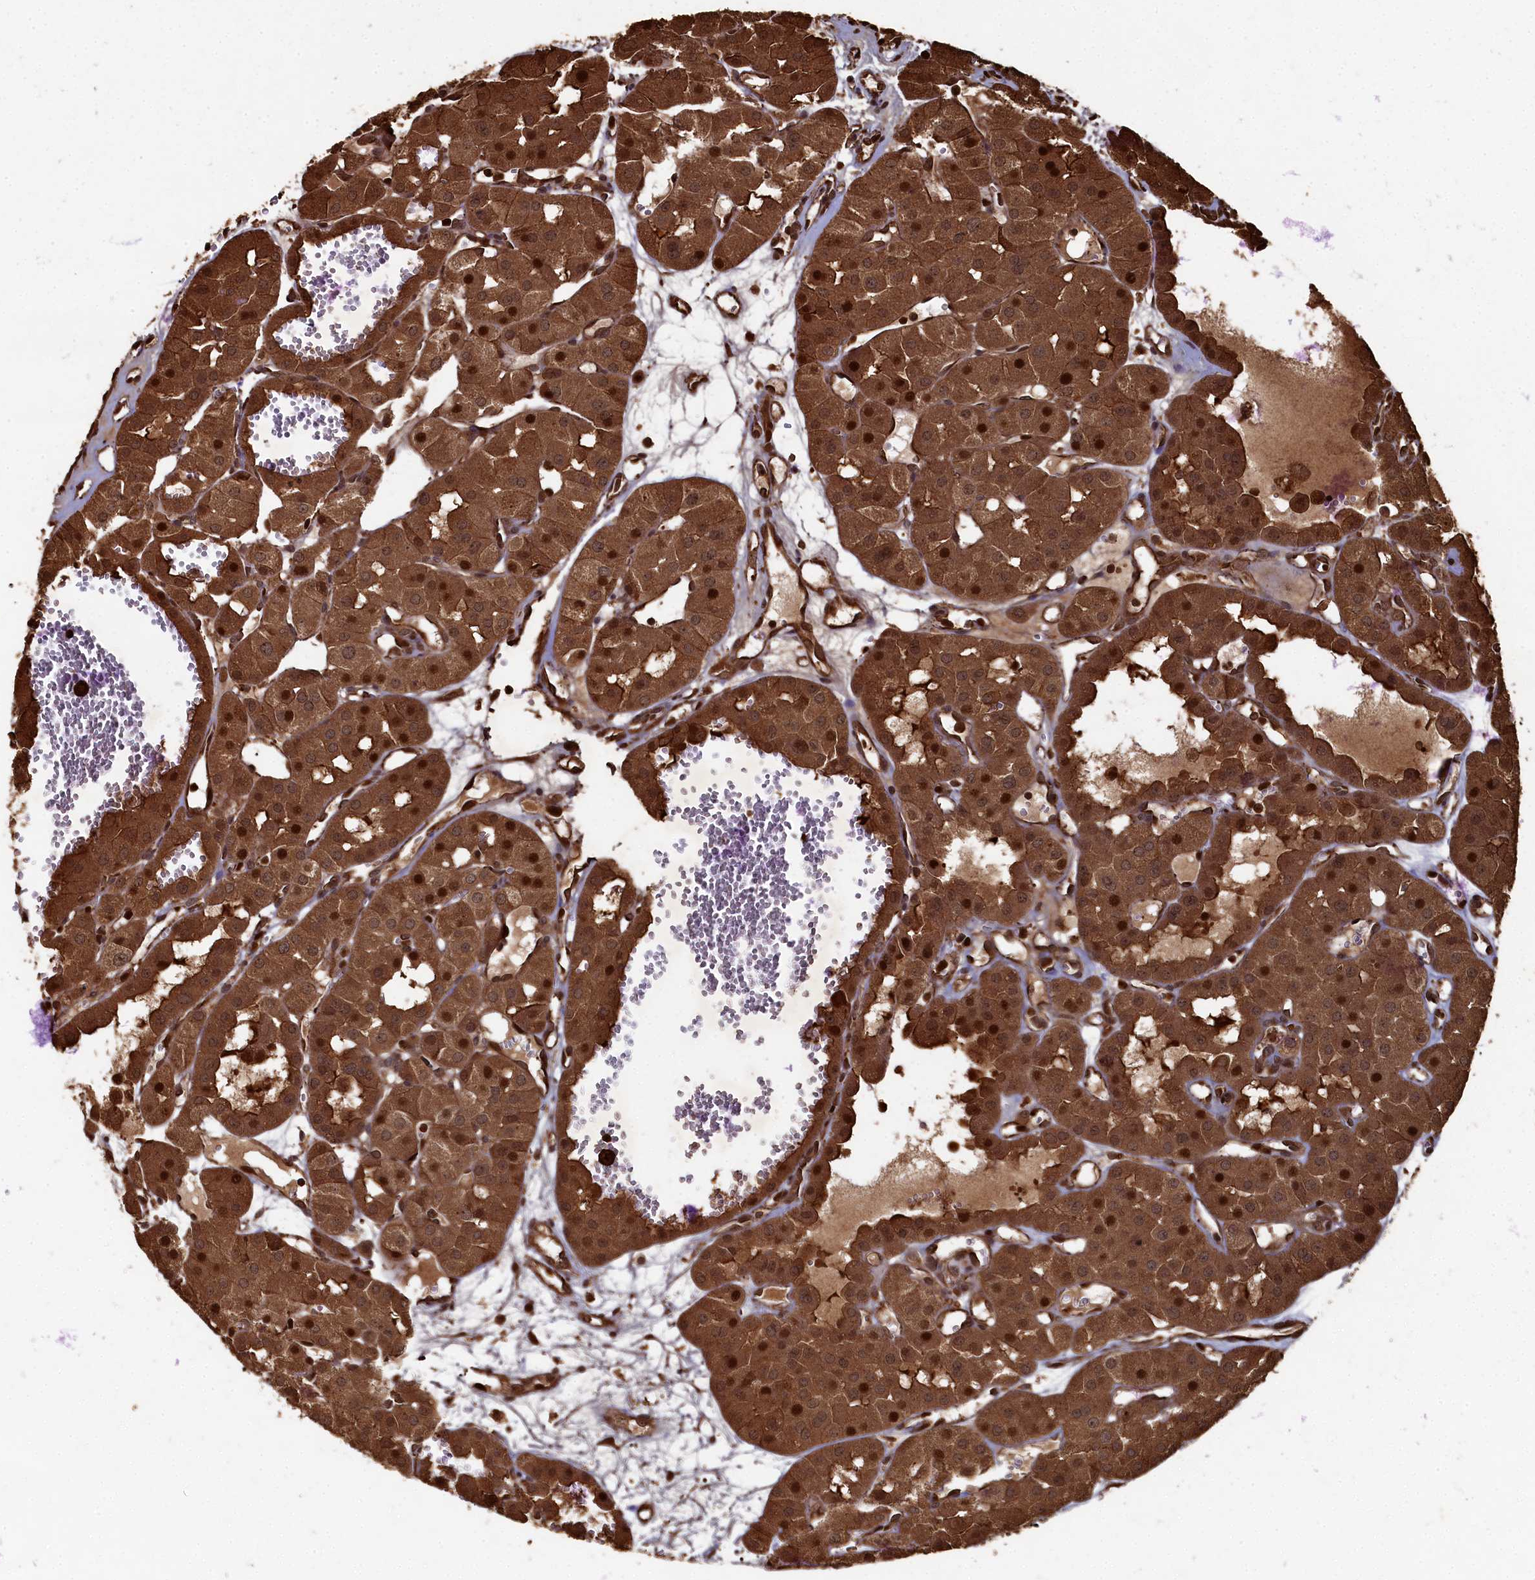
{"staining": {"intensity": "strong", "quantity": ">75%", "location": "cytoplasmic/membranous,nuclear"}, "tissue": "renal cancer", "cell_type": "Tumor cells", "image_type": "cancer", "snomed": [{"axis": "morphology", "description": "Carcinoma, NOS"}, {"axis": "topography", "description": "Kidney"}], "caption": "Immunohistochemistry of human renal cancer shows high levels of strong cytoplasmic/membranous and nuclear staining in approximately >75% of tumor cells. (brown staining indicates protein expression, while blue staining denotes nuclei).", "gene": "PIGN", "patient": {"sex": "female", "age": 75}}